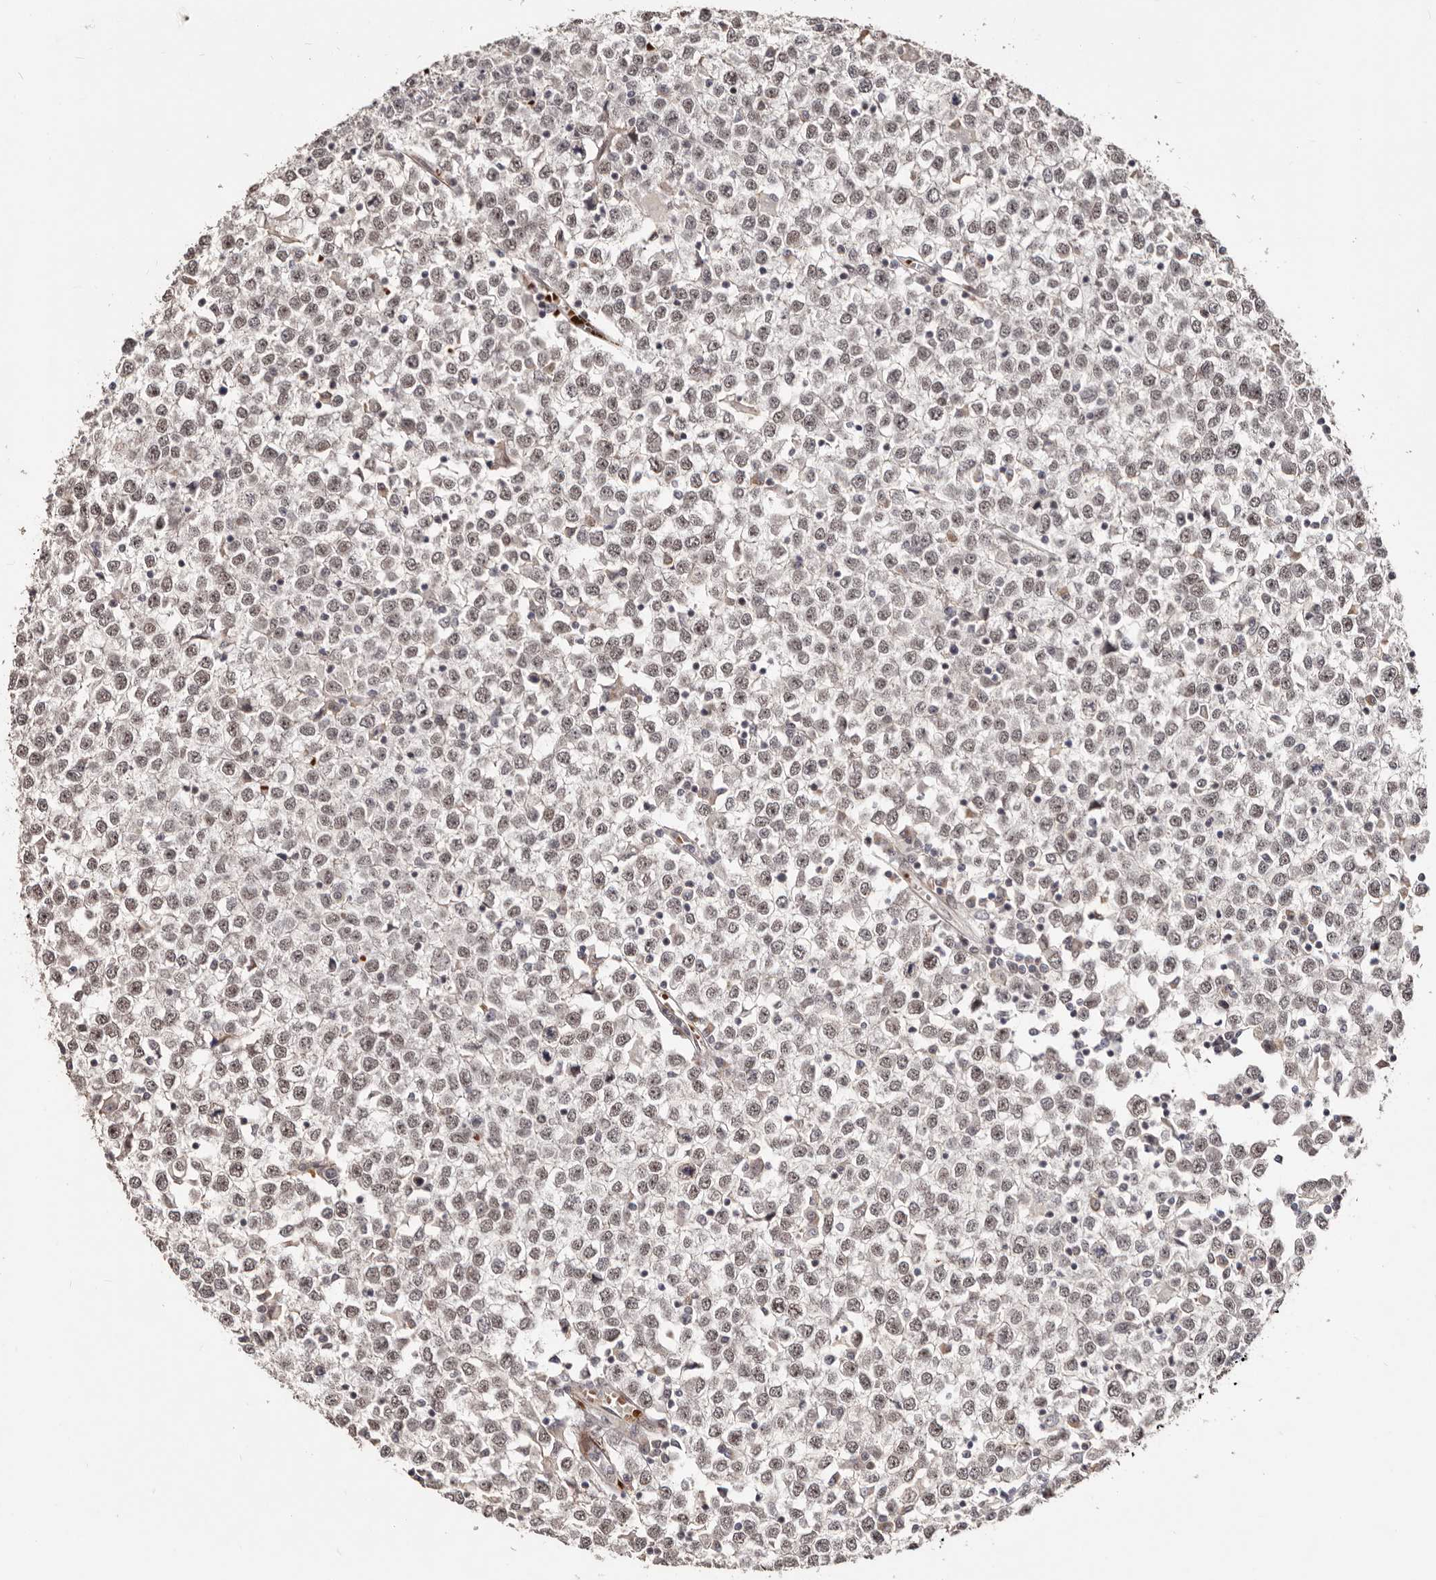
{"staining": {"intensity": "weak", "quantity": ">75%", "location": "nuclear"}, "tissue": "testis cancer", "cell_type": "Tumor cells", "image_type": "cancer", "snomed": [{"axis": "morphology", "description": "Seminoma, NOS"}, {"axis": "topography", "description": "Testis"}], "caption": "IHC micrograph of neoplastic tissue: testis cancer (seminoma) stained using immunohistochemistry (IHC) shows low levels of weak protein expression localized specifically in the nuclear of tumor cells, appearing as a nuclear brown color.", "gene": "SRCAP", "patient": {"sex": "male", "age": 65}}